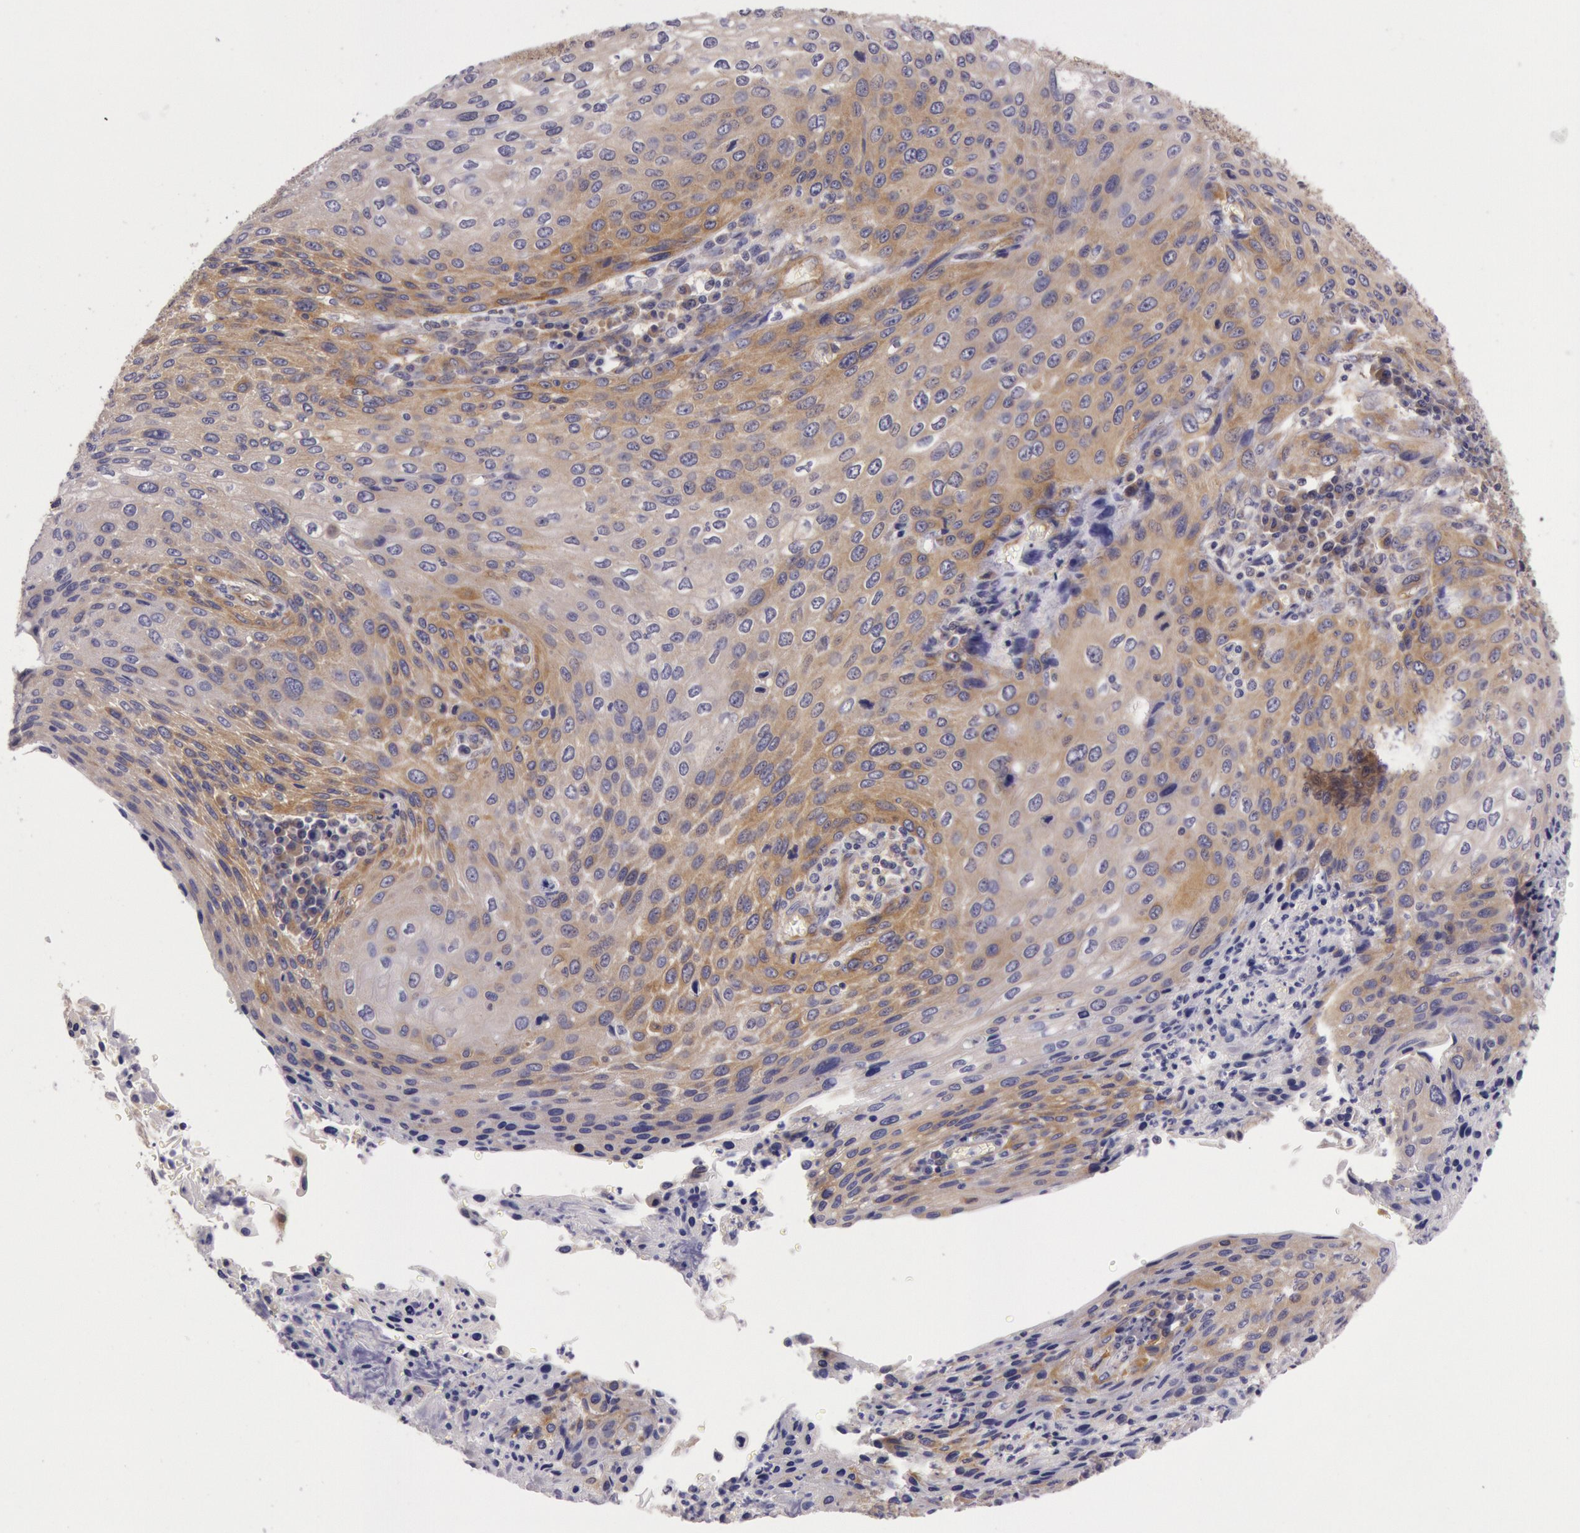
{"staining": {"intensity": "weak", "quantity": ">75%", "location": "cytoplasmic/membranous"}, "tissue": "cervical cancer", "cell_type": "Tumor cells", "image_type": "cancer", "snomed": [{"axis": "morphology", "description": "Squamous cell carcinoma, NOS"}, {"axis": "topography", "description": "Cervix"}], "caption": "Cervical squamous cell carcinoma tissue displays weak cytoplasmic/membranous positivity in about >75% of tumor cells (DAB IHC, brown staining for protein, blue staining for nuclei).", "gene": "CHUK", "patient": {"sex": "female", "age": 32}}